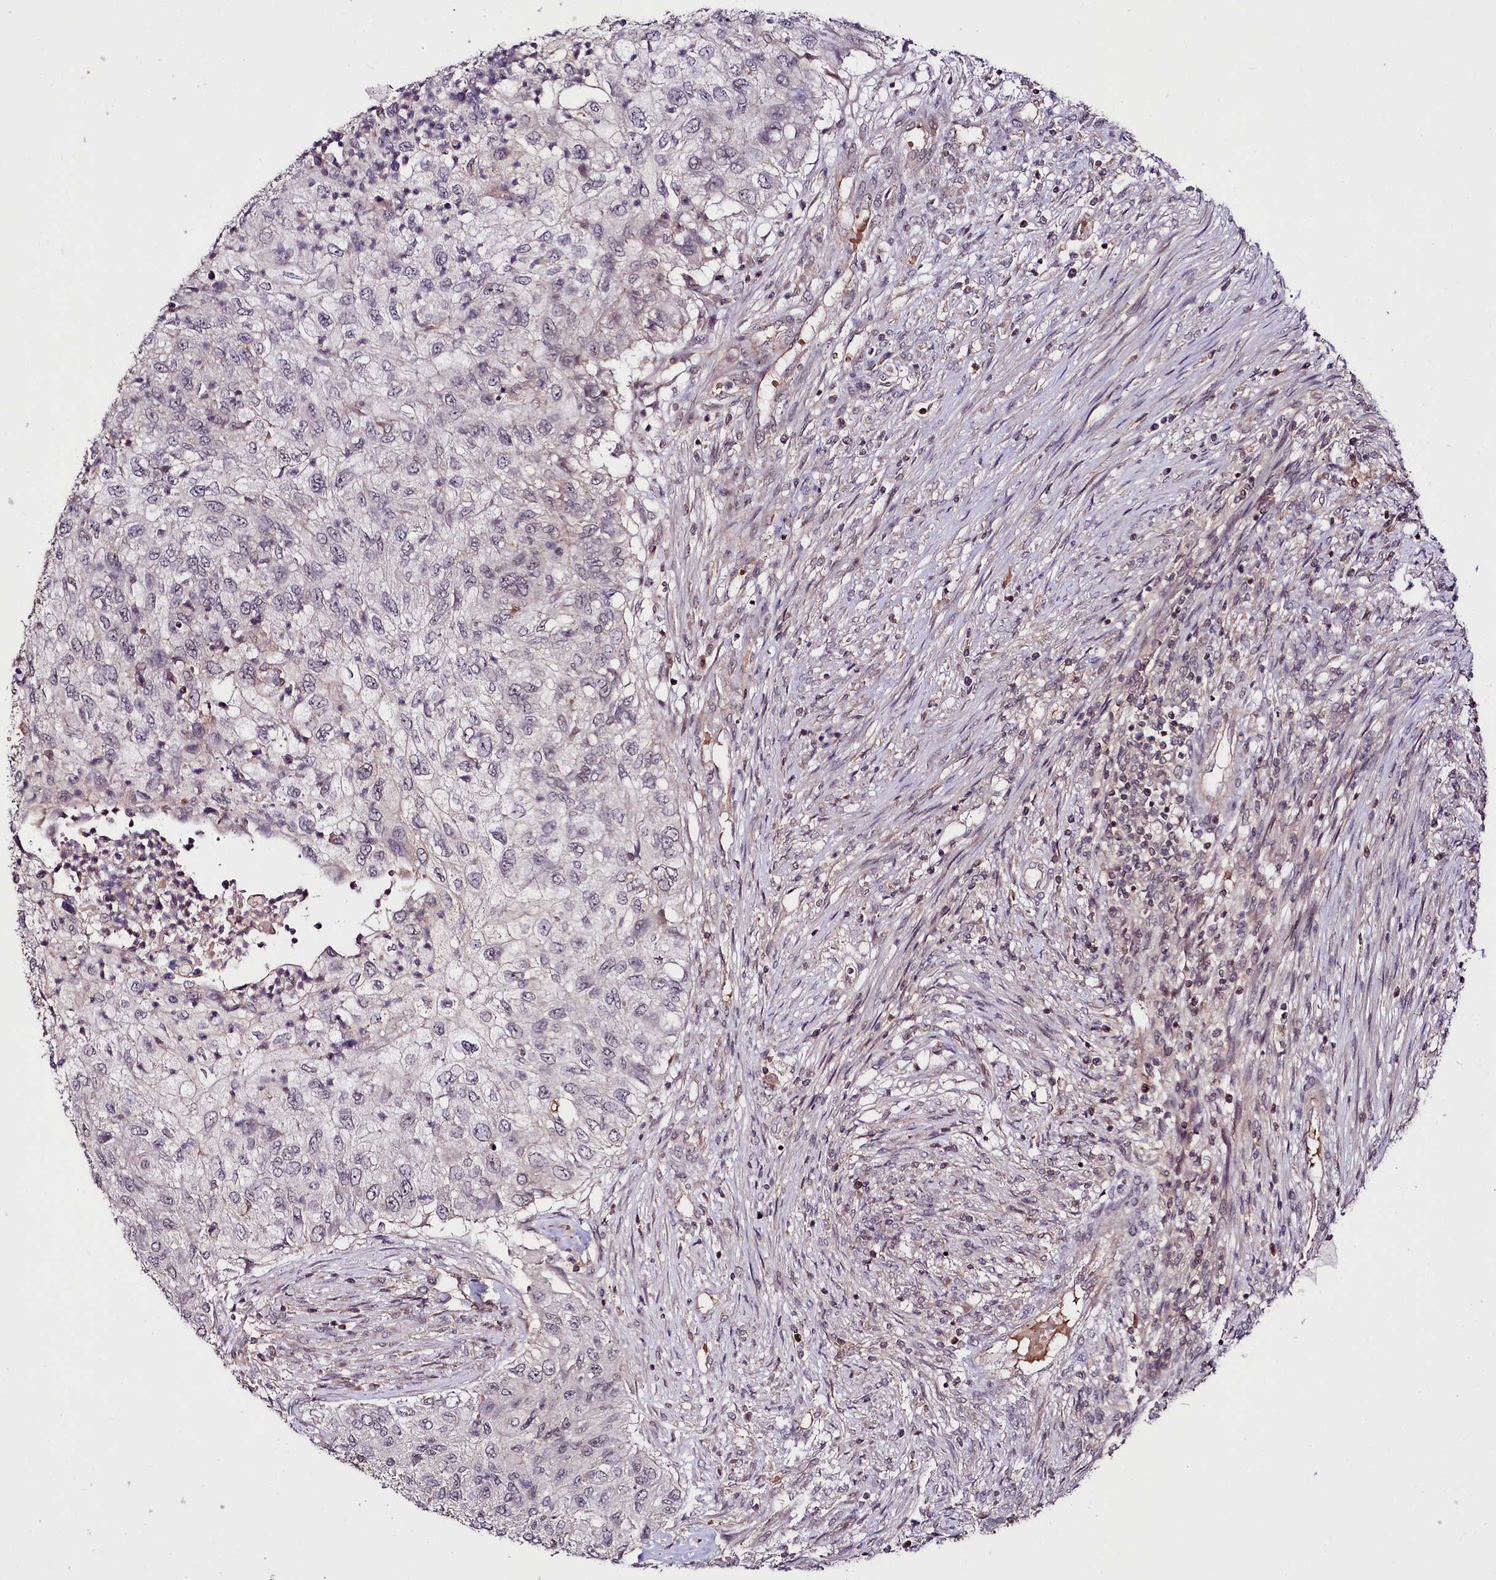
{"staining": {"intensity": "negative", "quantity": "none", "location": "none"}, "tissue": "urothelial cancer", "cell_type": "Tumor cells", "image_type": "cancer", "snomed": [{"axis": "morphology", "description": "Urothelial carcinoma, High grade"}, {"axis": "topography", "description": "Urinary bladder"}], "caption": "High power microscopy micrograph of an immunohistochemistry (IHC) photomicrograph of urothelial cancer, revealing no significant staining in tumor cells. (DAB IHC visualized using brightfield microscopy, high magnification).", "gene": "TAFAZZIN", "patient": {"sex": "female", "age": 60}}